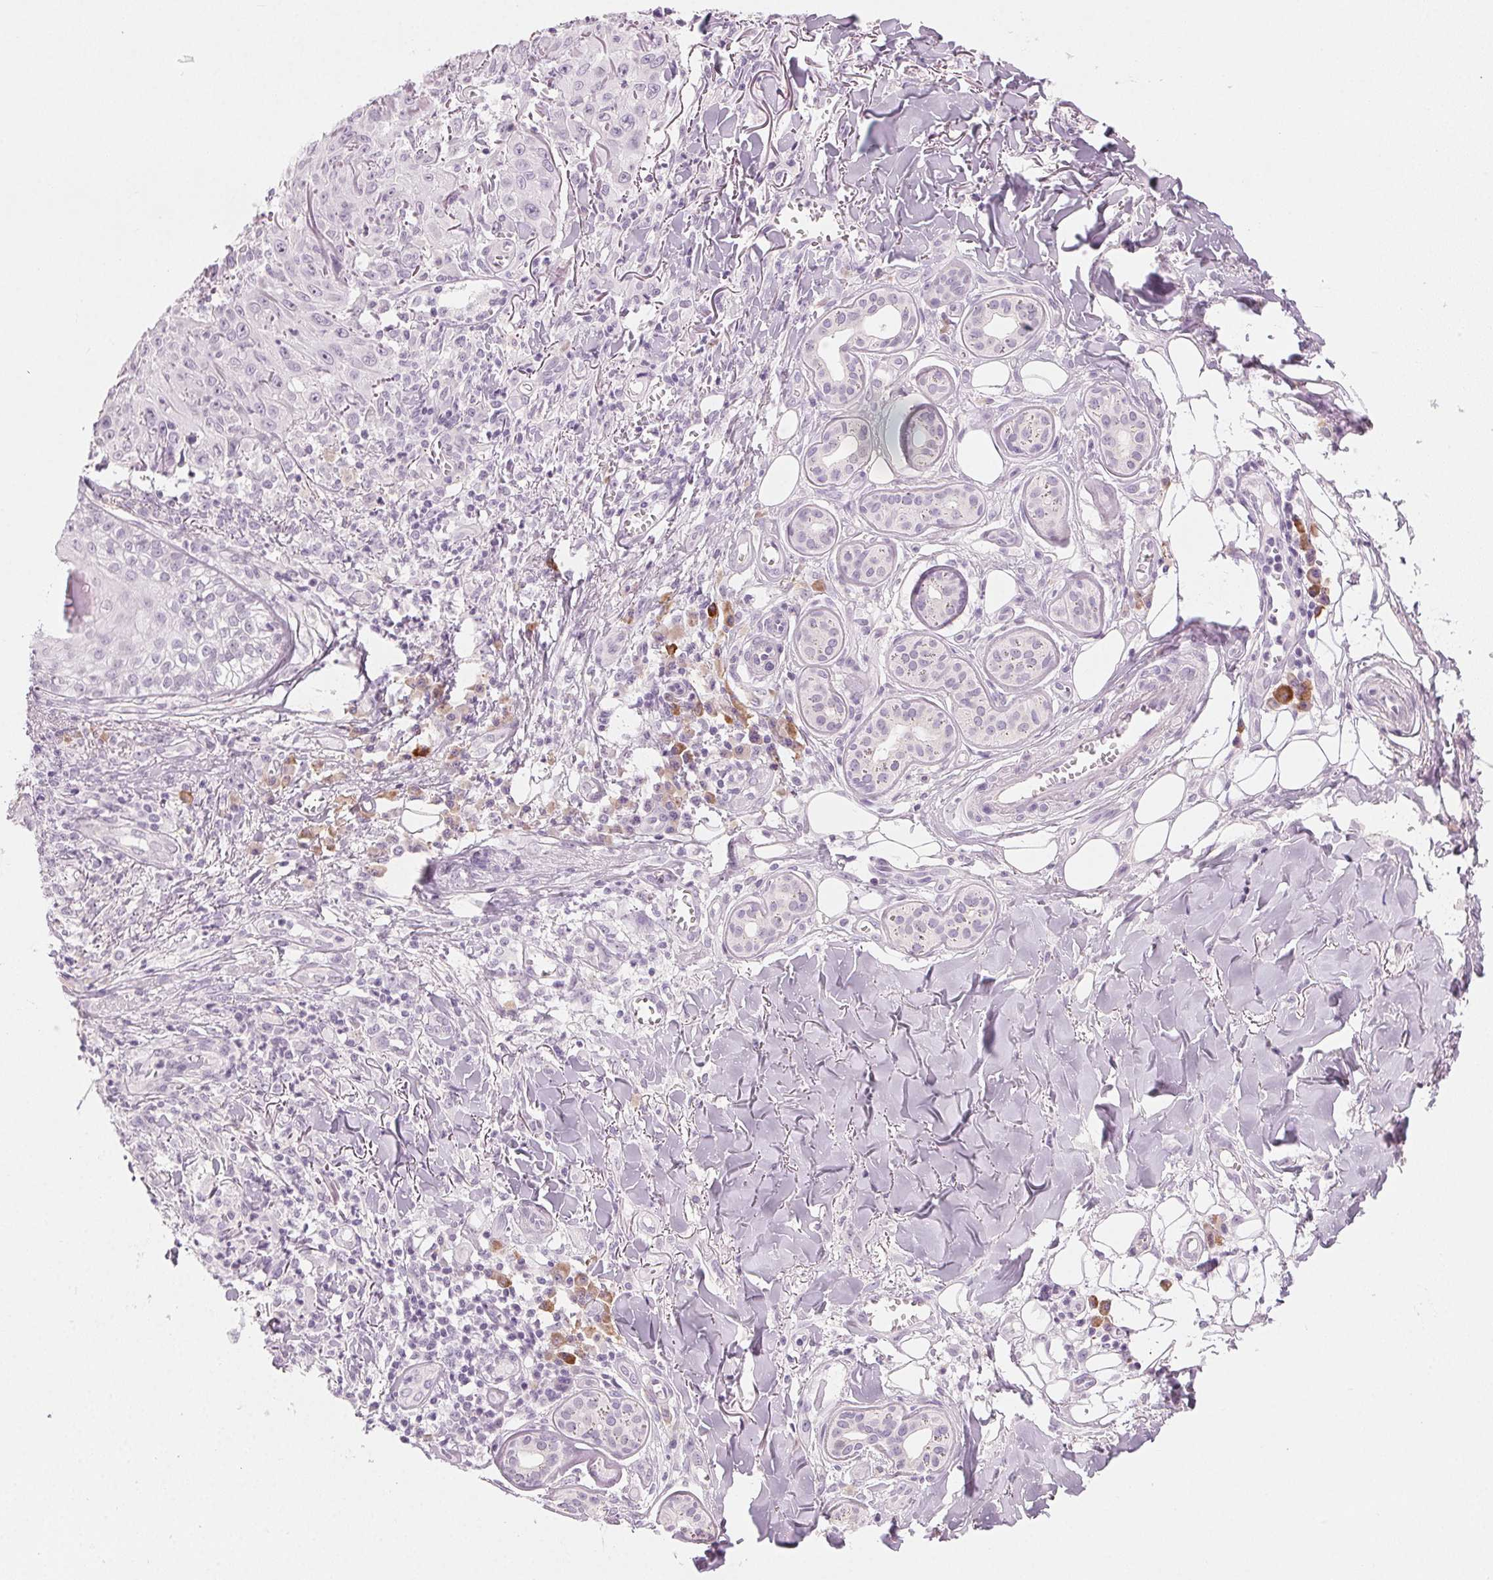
{"staining": {"intensity": "negative", "quantity": "none", "location": "none"}, "tissue": "skin cancer", "cell_type": "Tumor cells", "image_type": "cancer", "snomed": [{"axis": "morphology", "description": "Squamous cell carcinoma, NOS"}, {"axis": "topography", "description": "Skin"}], "caption": "Tumor cells show no significant staining in skin cancer (squamous cell carcinoma).", "gene": "HSF5", "patient": {"sex": "male", "age": 75}}